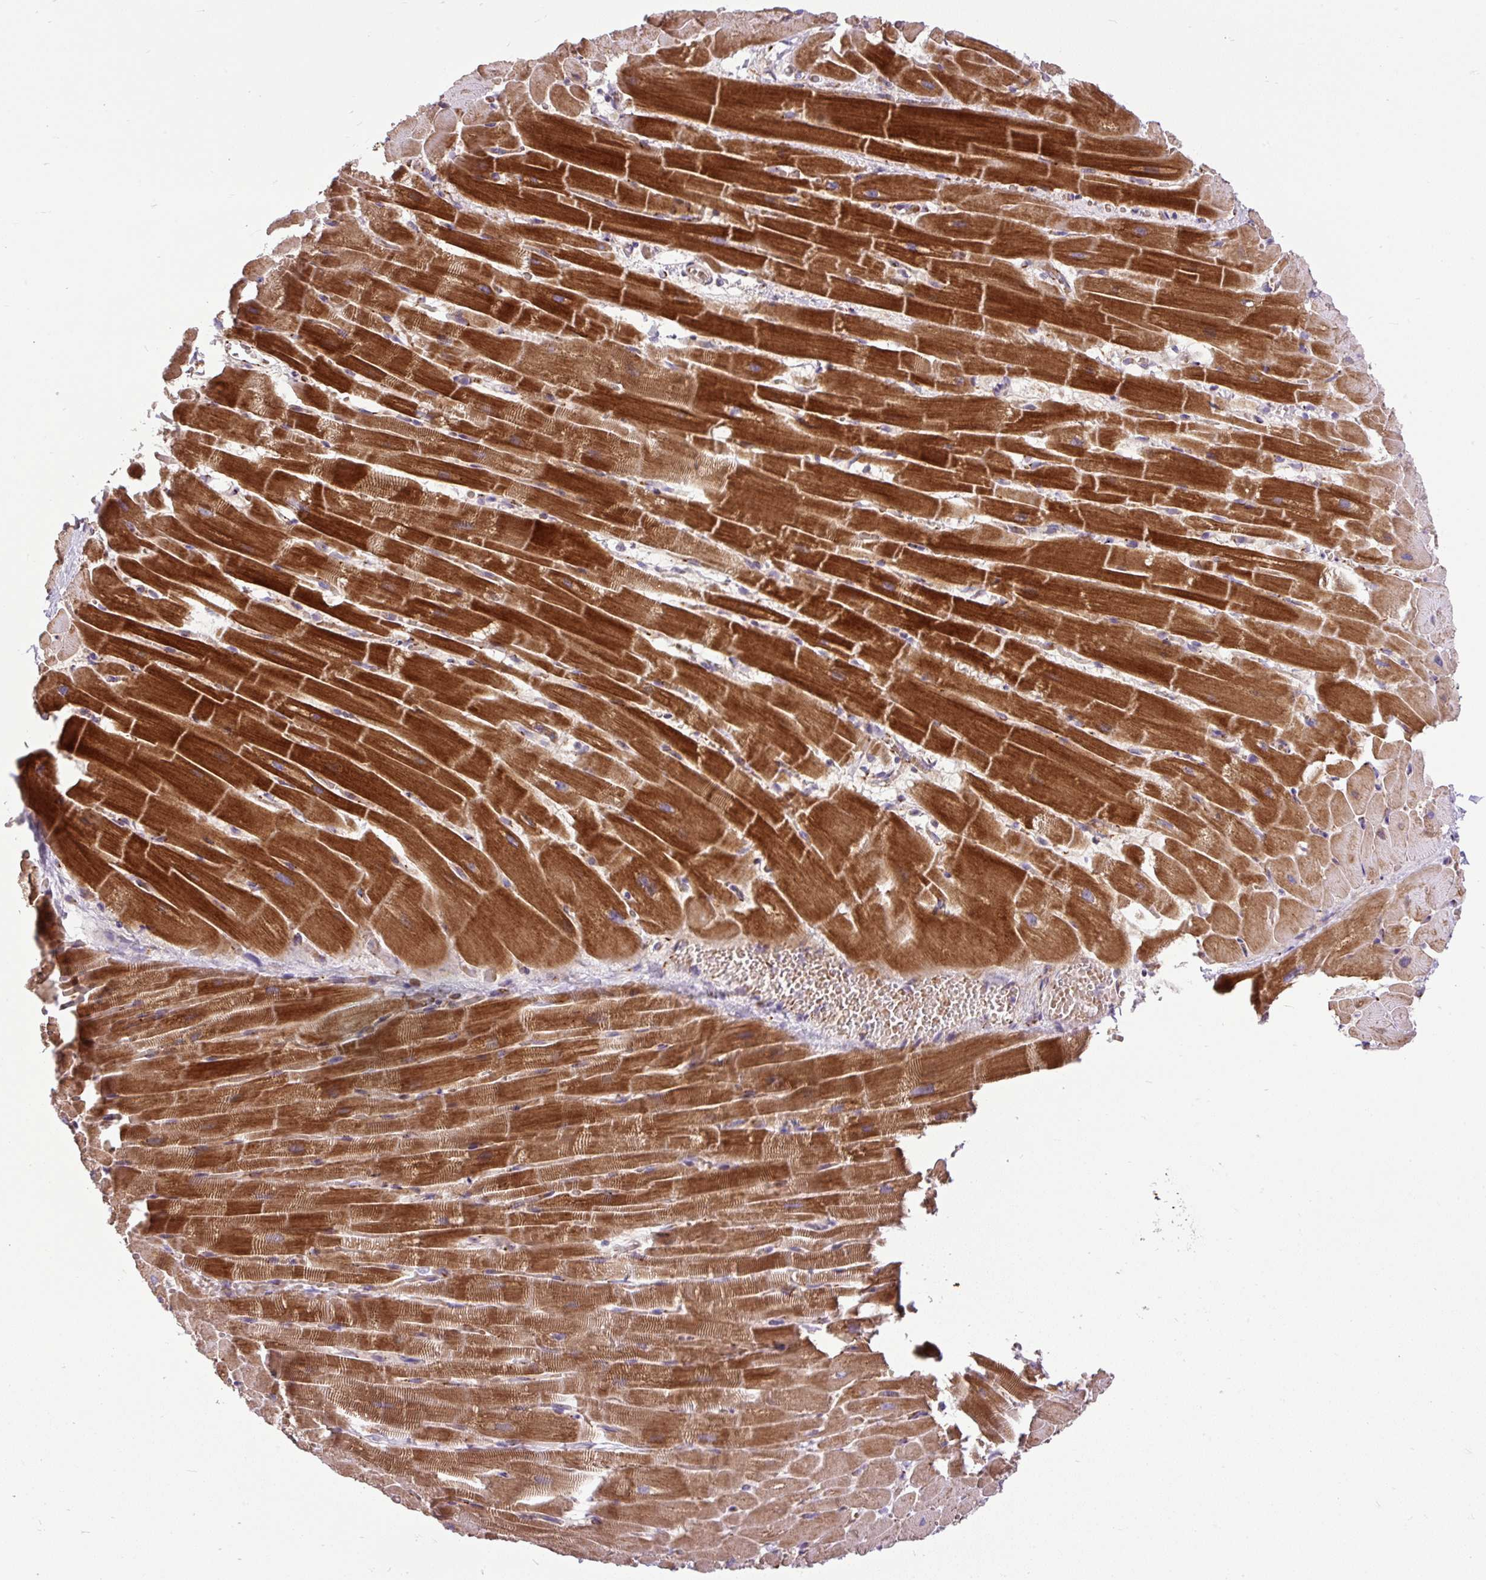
{"staining": {"intensity": "strong", "quantity": ">75%", "location": "cytoplasmic/membranous"}, "tissue": "heart muscle", "cell_type": "Cardiomyocytes", "image_type": "normal", "snomed": [{"axis": "morphology", "description": "Normal tissue, NOS"}, {"axis": "topography", "description": "Heart"}], "caption": "About >75% of cardiomyocytes in normal heart muscle demonstrate strong cytoplasmic/membranous protein positivity as visualized by brown immunohistochemical staining.", "gene": "MSMP", "patient": {"sex": "male", "age": 37}}